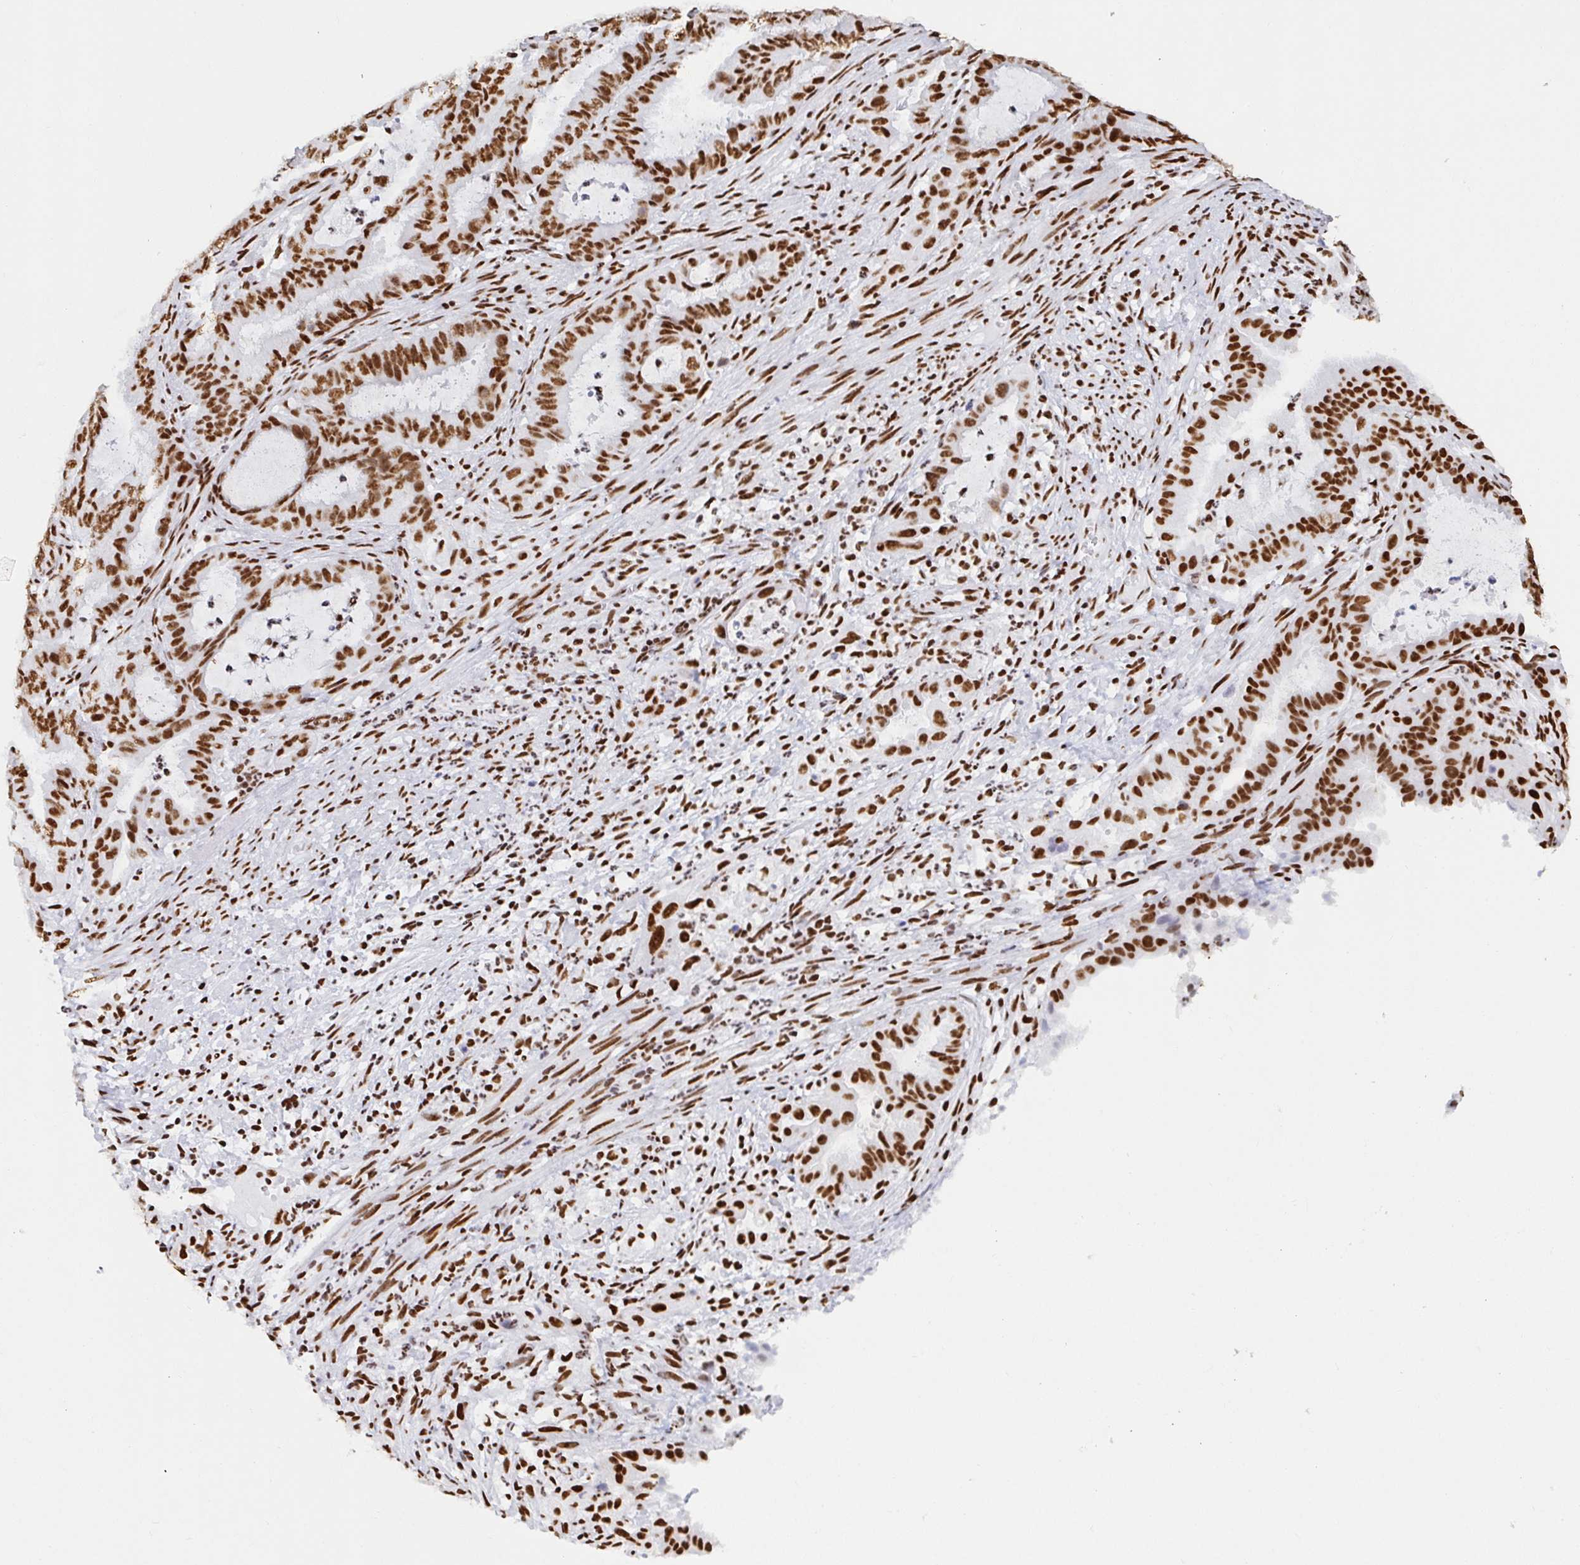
{"staining": {"intensity": "strong", "quantity": ">75%", "location": "nuclear"}, "tissue": "endometrial cancer", "cell_type": "Tumor cells", "image_type": "cancer", "snomed": [{"axis": "morphology", "description": "Adenocarcinoma, NOS"}, {"axis": "topography", "description": "Endometrium"}], "caption": "Immunohistochemistry (IHC) photomicrograph of neoplastic tissue: endometrial adenocarcinoma stained using immunohistochemistry (IHC) shows high levels of strong protein expression localized specifically in the nuclear of tumor cells, appearing as a nuclear brown color.", "gene": "EWSR1", "patient": {"sex": "female", "age": 51}}